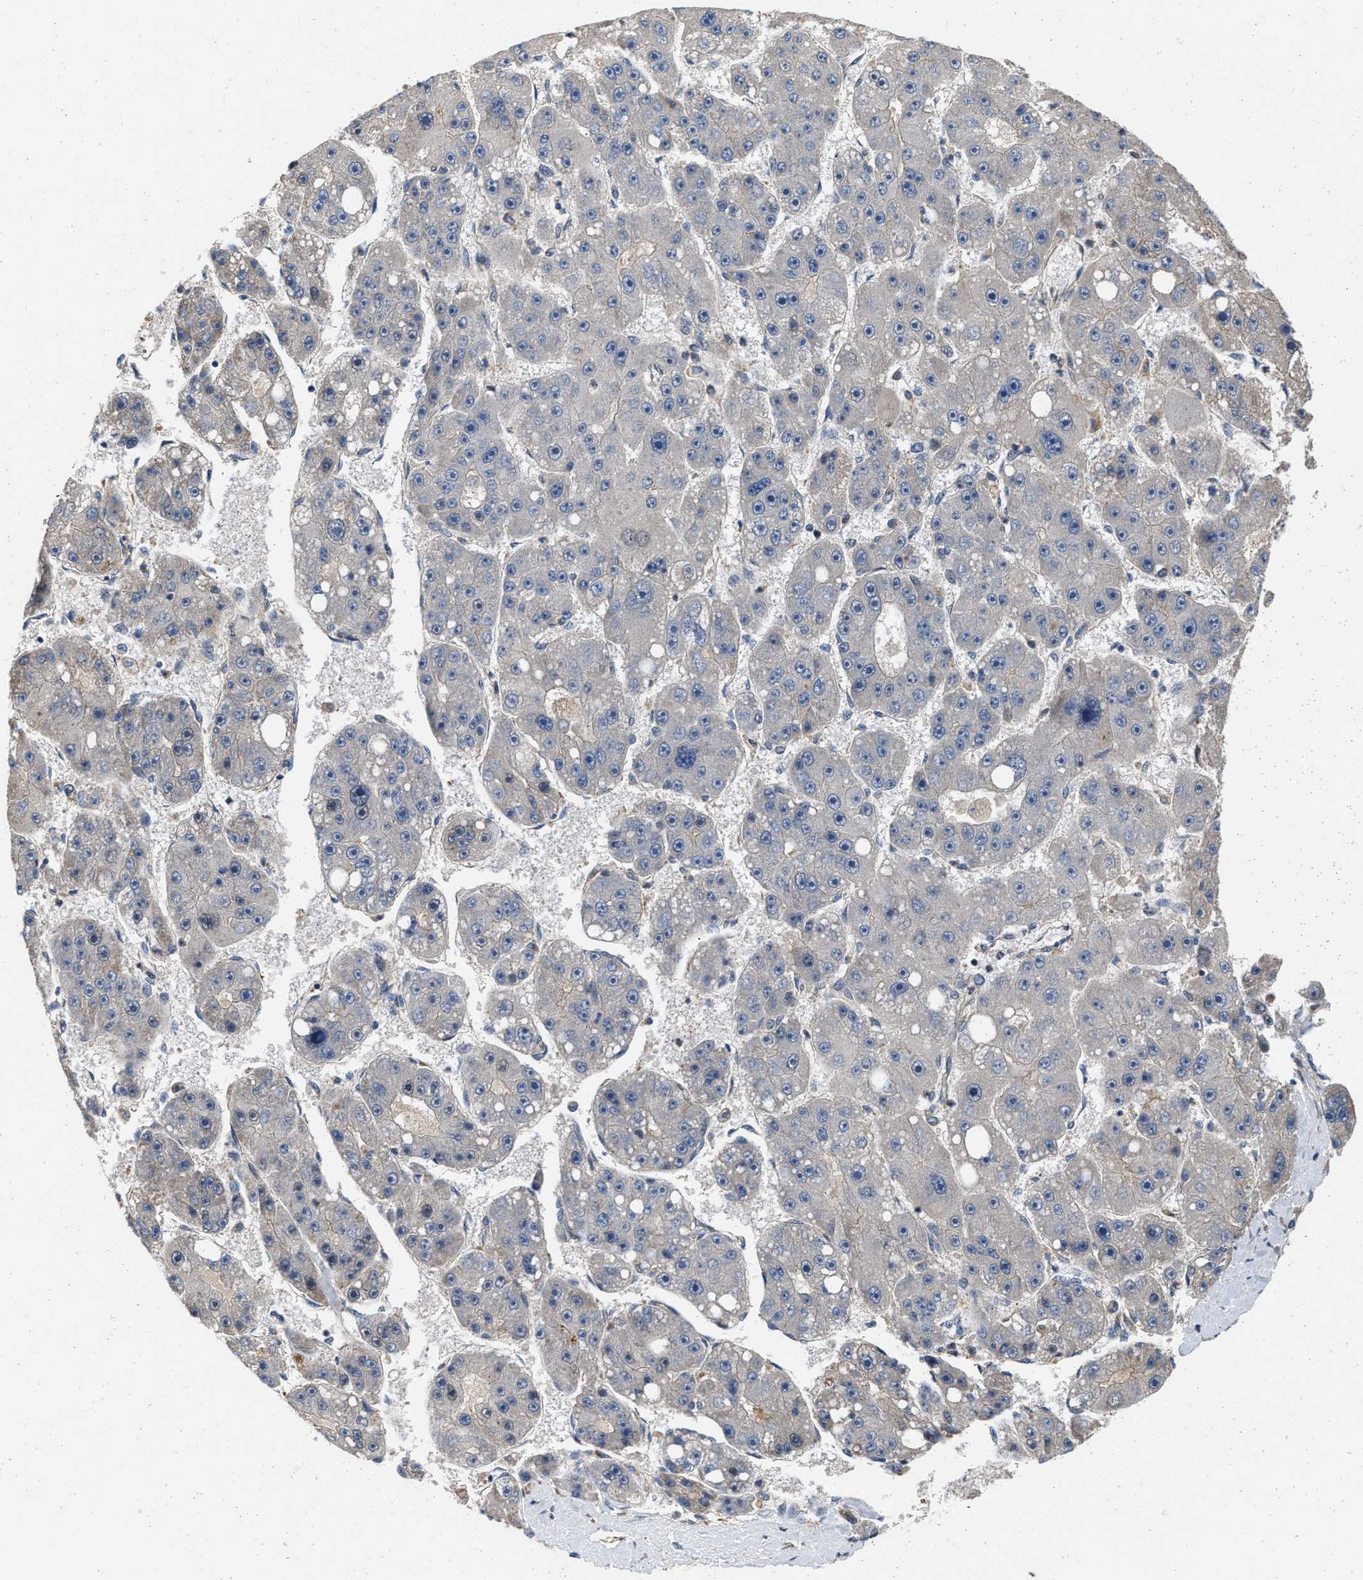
{"staining": {"intensity": "negative", "quantity": "none", "location": "none"}, "tissue": "liver cancer", "cell_type": "Tumor cells", "image_type": "cancer", "snomed": [{"axis": "morphology", "description": "Carcinoma, Hepatocellular, NOS"}, {"axis": "topography", "description": "Liver"}], "caption": "The immunohistochemistry (IHC) image has no significant staining in tumor cells of hepatocellular carcinoma (liver) tissue.", "gene": "PRDM14", "patient": {"sex": "female", "age": 61}}